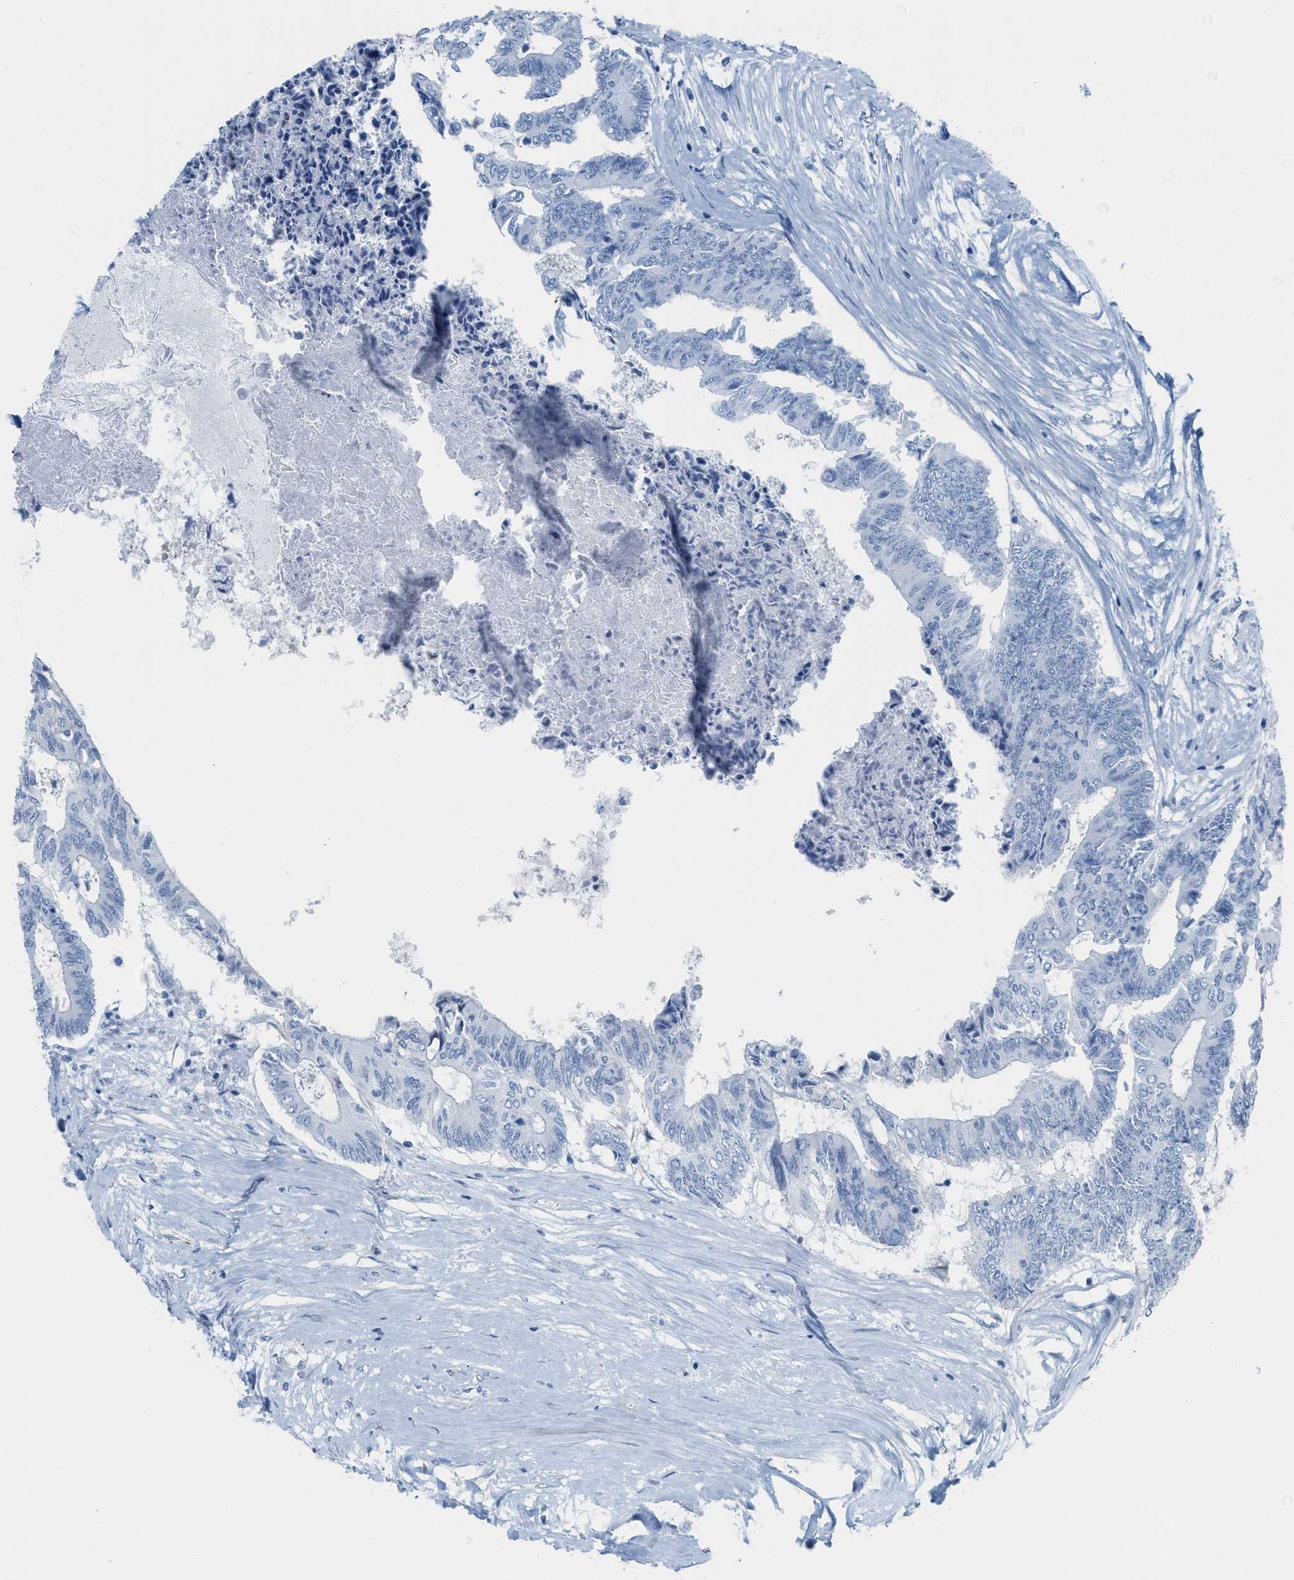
{"staining": {"intensity": "negative", "quantity": "none", "location": "none"}, "tissue": "colorectal cancer", "cell_type": "Tumor cells", "image_type": "cancer", "snomed": [{"axis": "morphology", "description": "Adenocarcinoma, NOS"}, {"axis": "topography", "description": "Rectum"}], "caption": "The micrograph exhibits no significant positivity in tumor cells of colorectal adenocarcinoma.", "gene": "SLC12A1", "patient": {"sex": "male", "age": 63}}